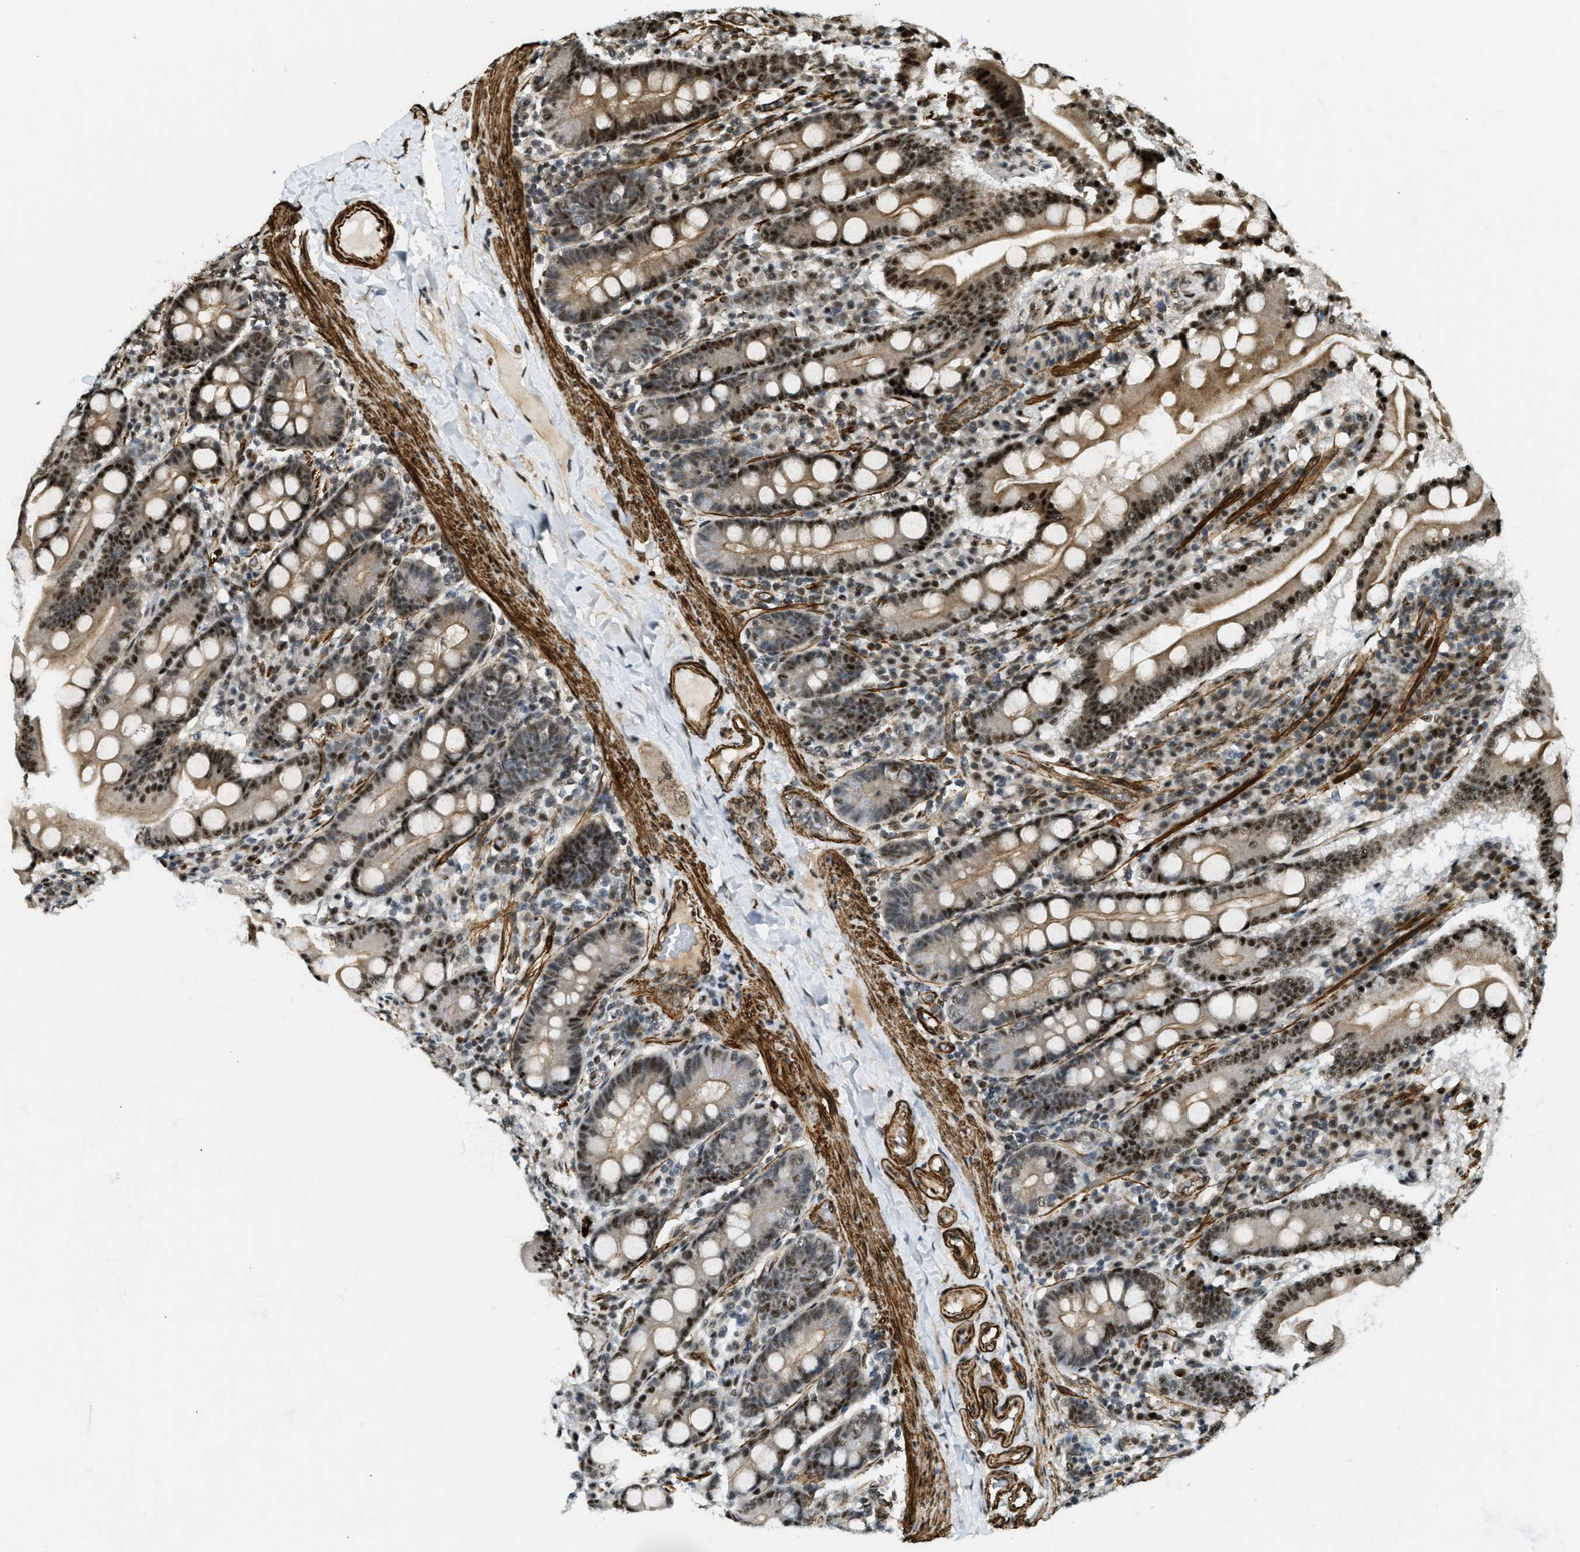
{"staining": {"intensity": "strong", "quantity": ">75%", "location": "cytoplasmic/membranous,nuclear"}, "tissue": "duodenum", "cell_type": "Glandular cells", "image_type": "normal", "snomed": [{"axis": "morphology", "description": "Normal tissue, NOS"}, {"axis": "topography", "description": "Duodenum"}], "caption": "IHC micrograph of benign duodenum stained for a protein (brown), which demonstrates high levels of strong cytoplasmic/membranous,nuclear positivity in about >75% of glandular cells.", "gene": "CFAP36", "patient": {"sex": "male", "age": 50}}